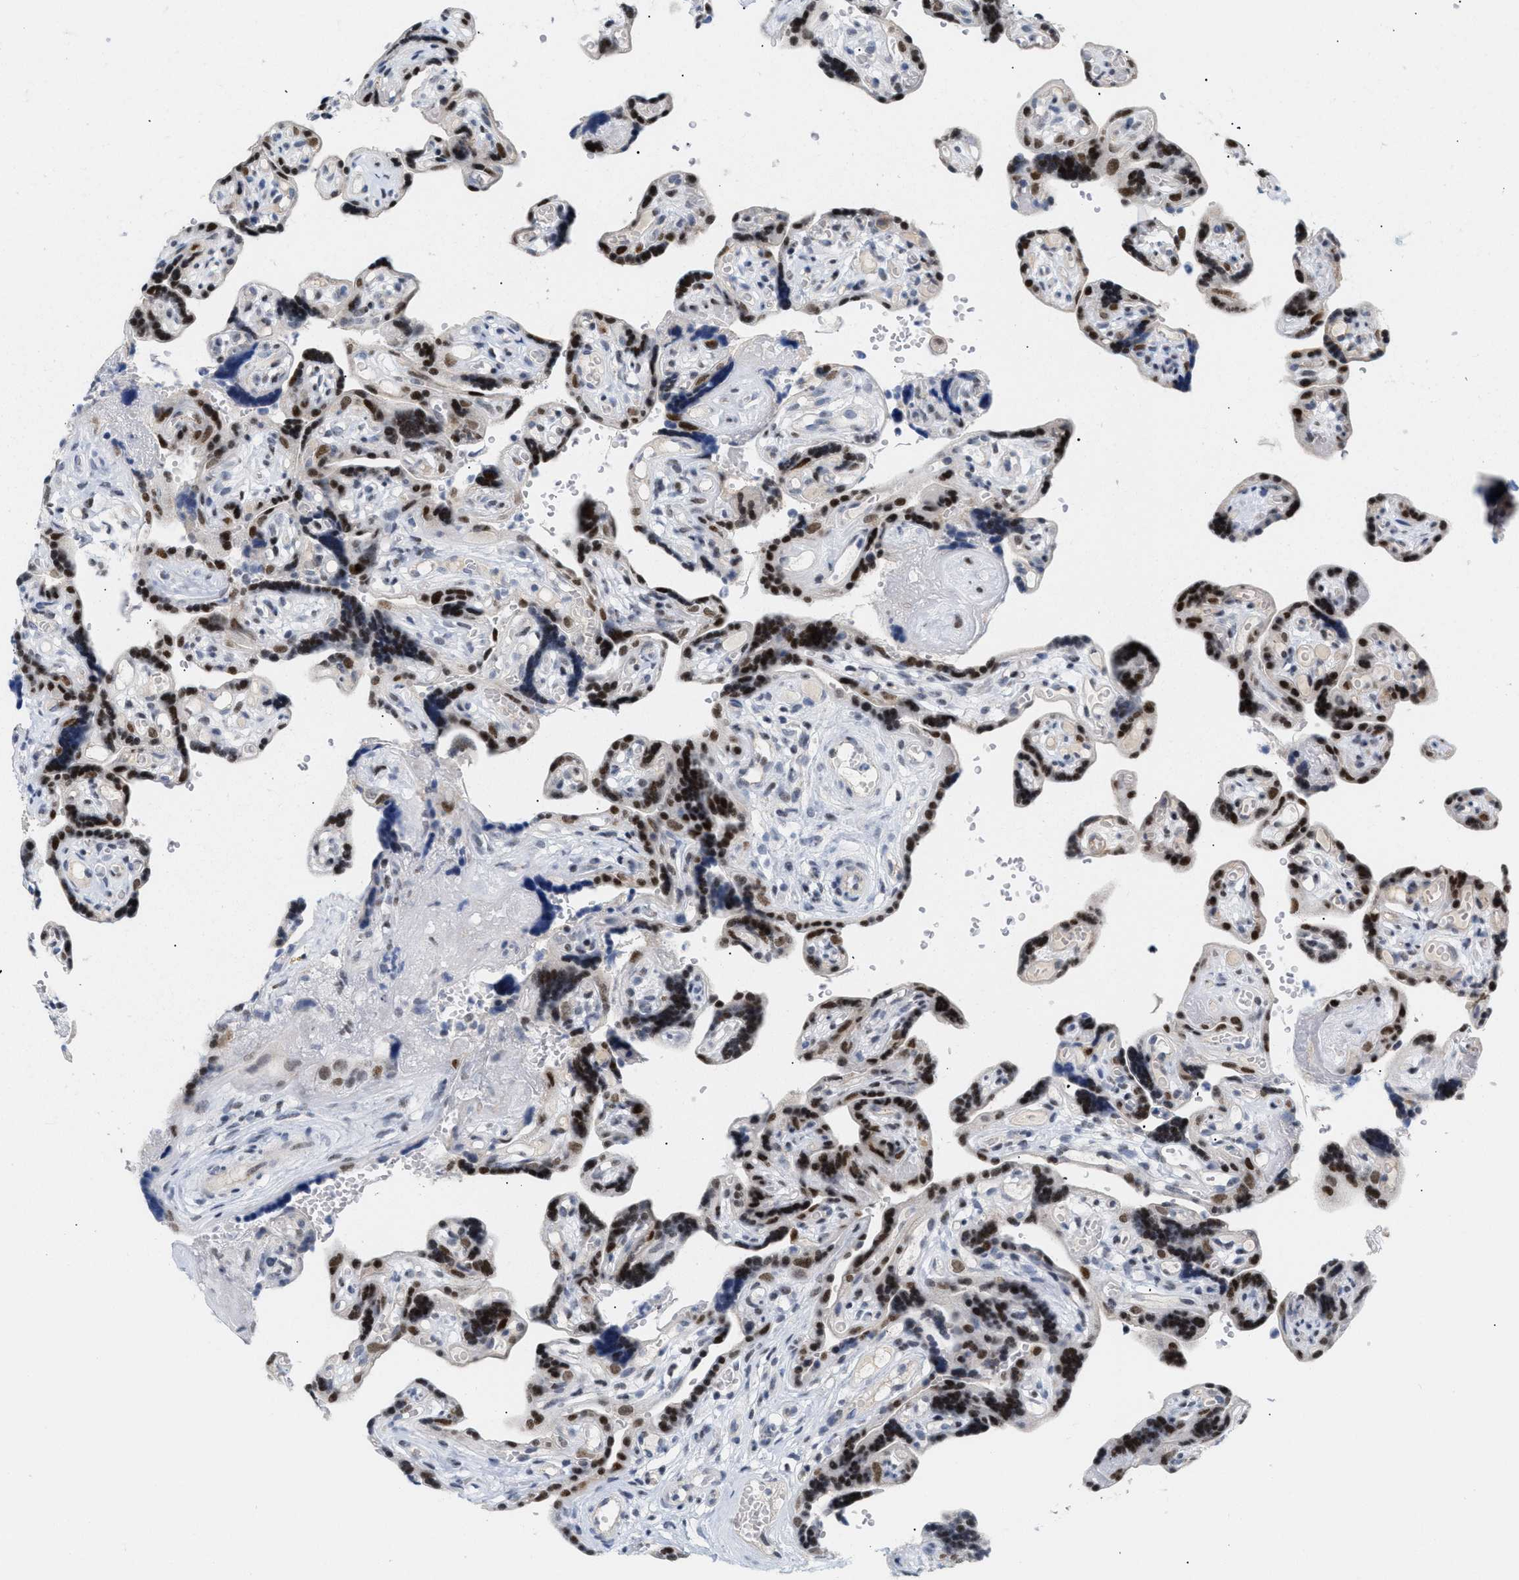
{"staining": {"intensity": "strong", "quantity": ">75%", "location": "nuclear"}, "tissue": "placenta", "cell_type": "Trophoblastic cells", "image_type": "normal", "snomed": [{"axis": "morphology", "description": "Normal tissue, NOS"}, {"axis": "topography", "description": "Placenta"}], "caption": "Normal placenta displays strong nuclear expression in approximately >75% of trophoblastic cells, visualized by immunohistochemistry. Nuclei are stained in blue.", "gene": "PPARD", "patient": {"sex": "female", "age": 30}}